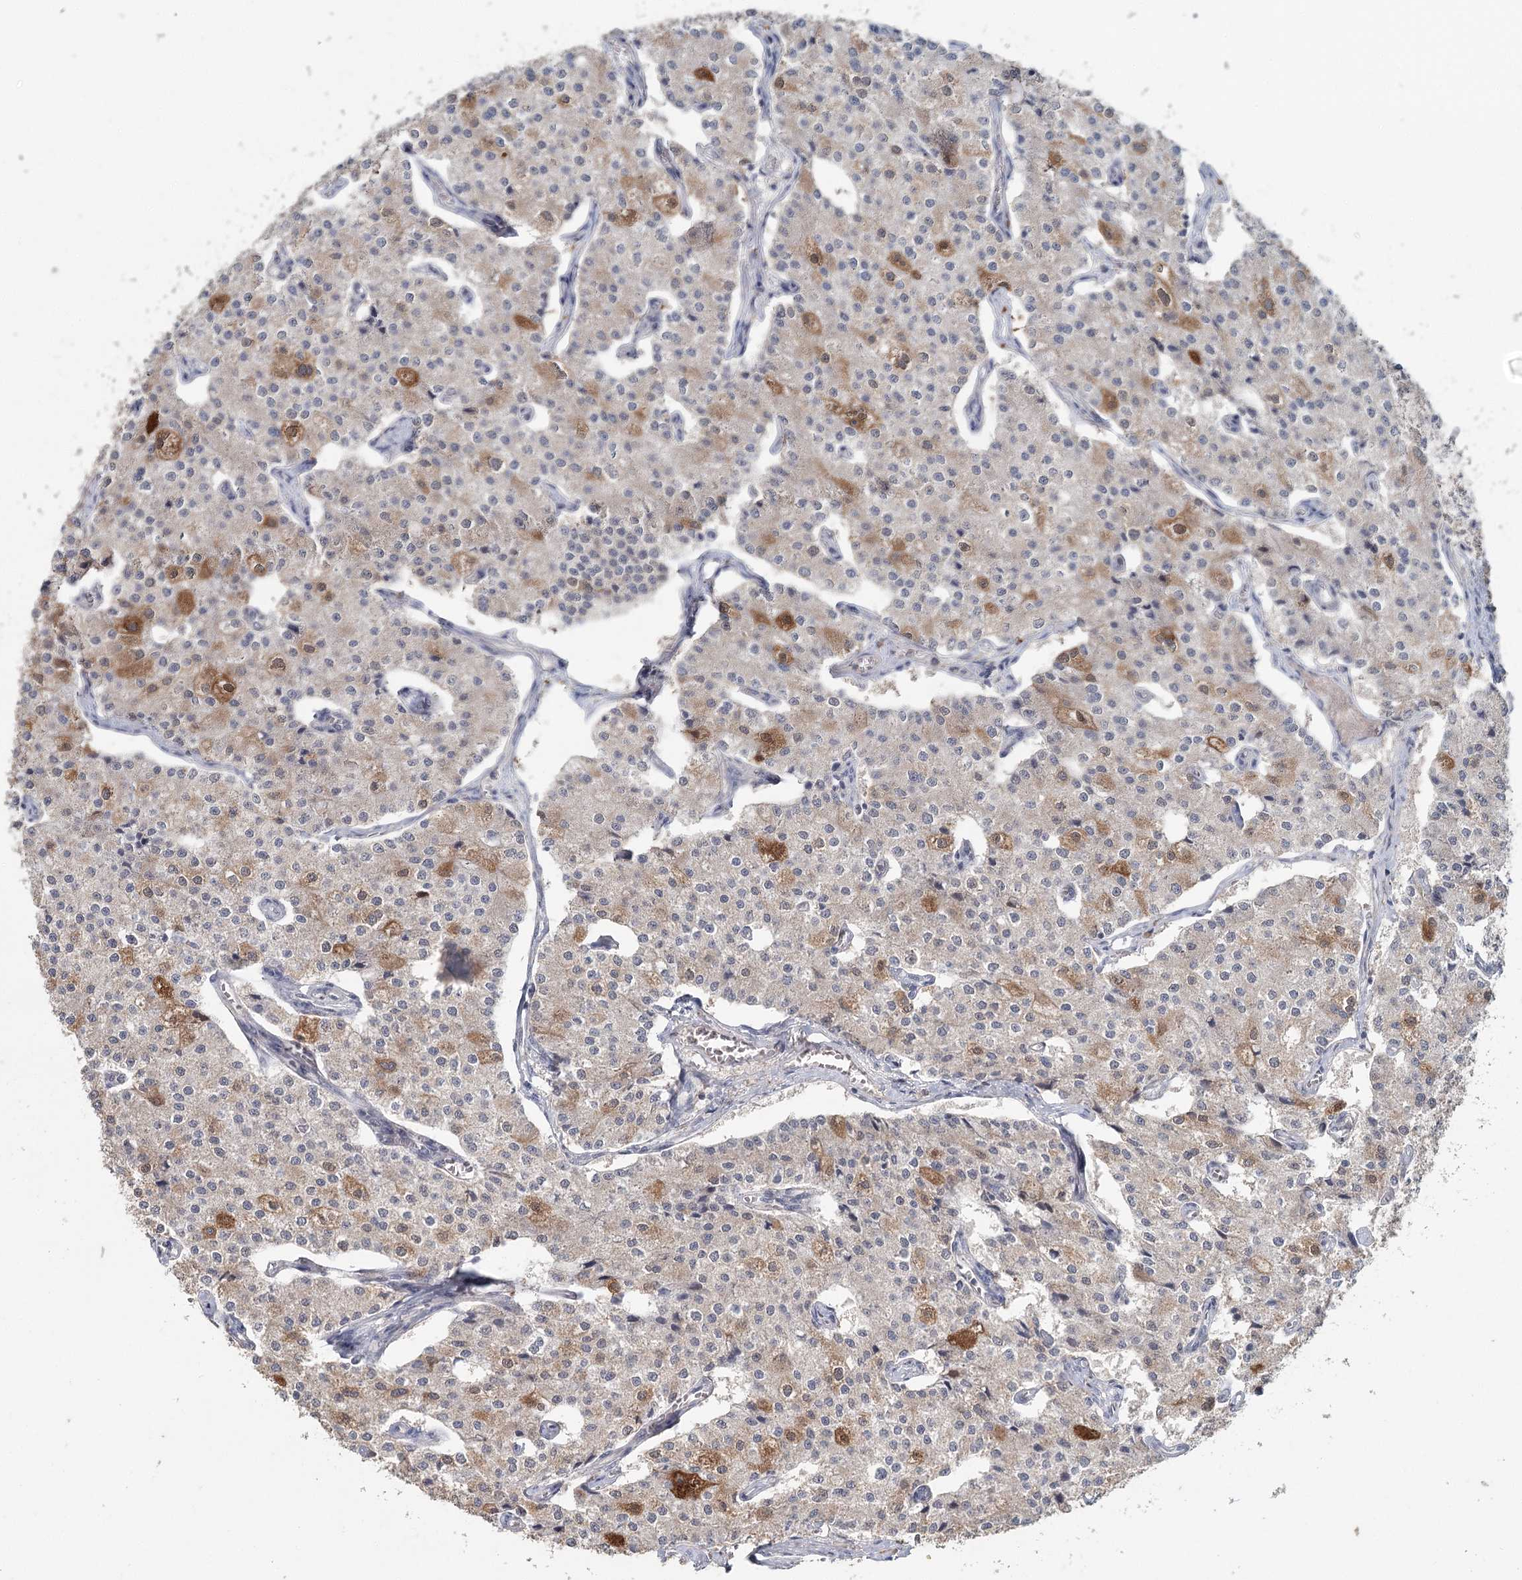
{"staining": {"intensity": "moderate", "quantity": "<25%", "location": "cytoplasmic/membranous,nuclear"}, "tissue": "carcinoid", "cell_type": "Tumor cells", "image_type": "cancer", "snomed": [{"axis": "morphology", "description": "Carcinoid, malignant, NOS"}, {"axis": "topography", "description": "Colon"}], "caption": "An image showing moderate cytoplasmic/membranous and nuclear positivity in approximately <25% of tumor cells in carcinoid (malignant), as visualized by brown immunohistochemical staining.", "gene": "ADK", "patient": {"sex": "female", "age": 52}}